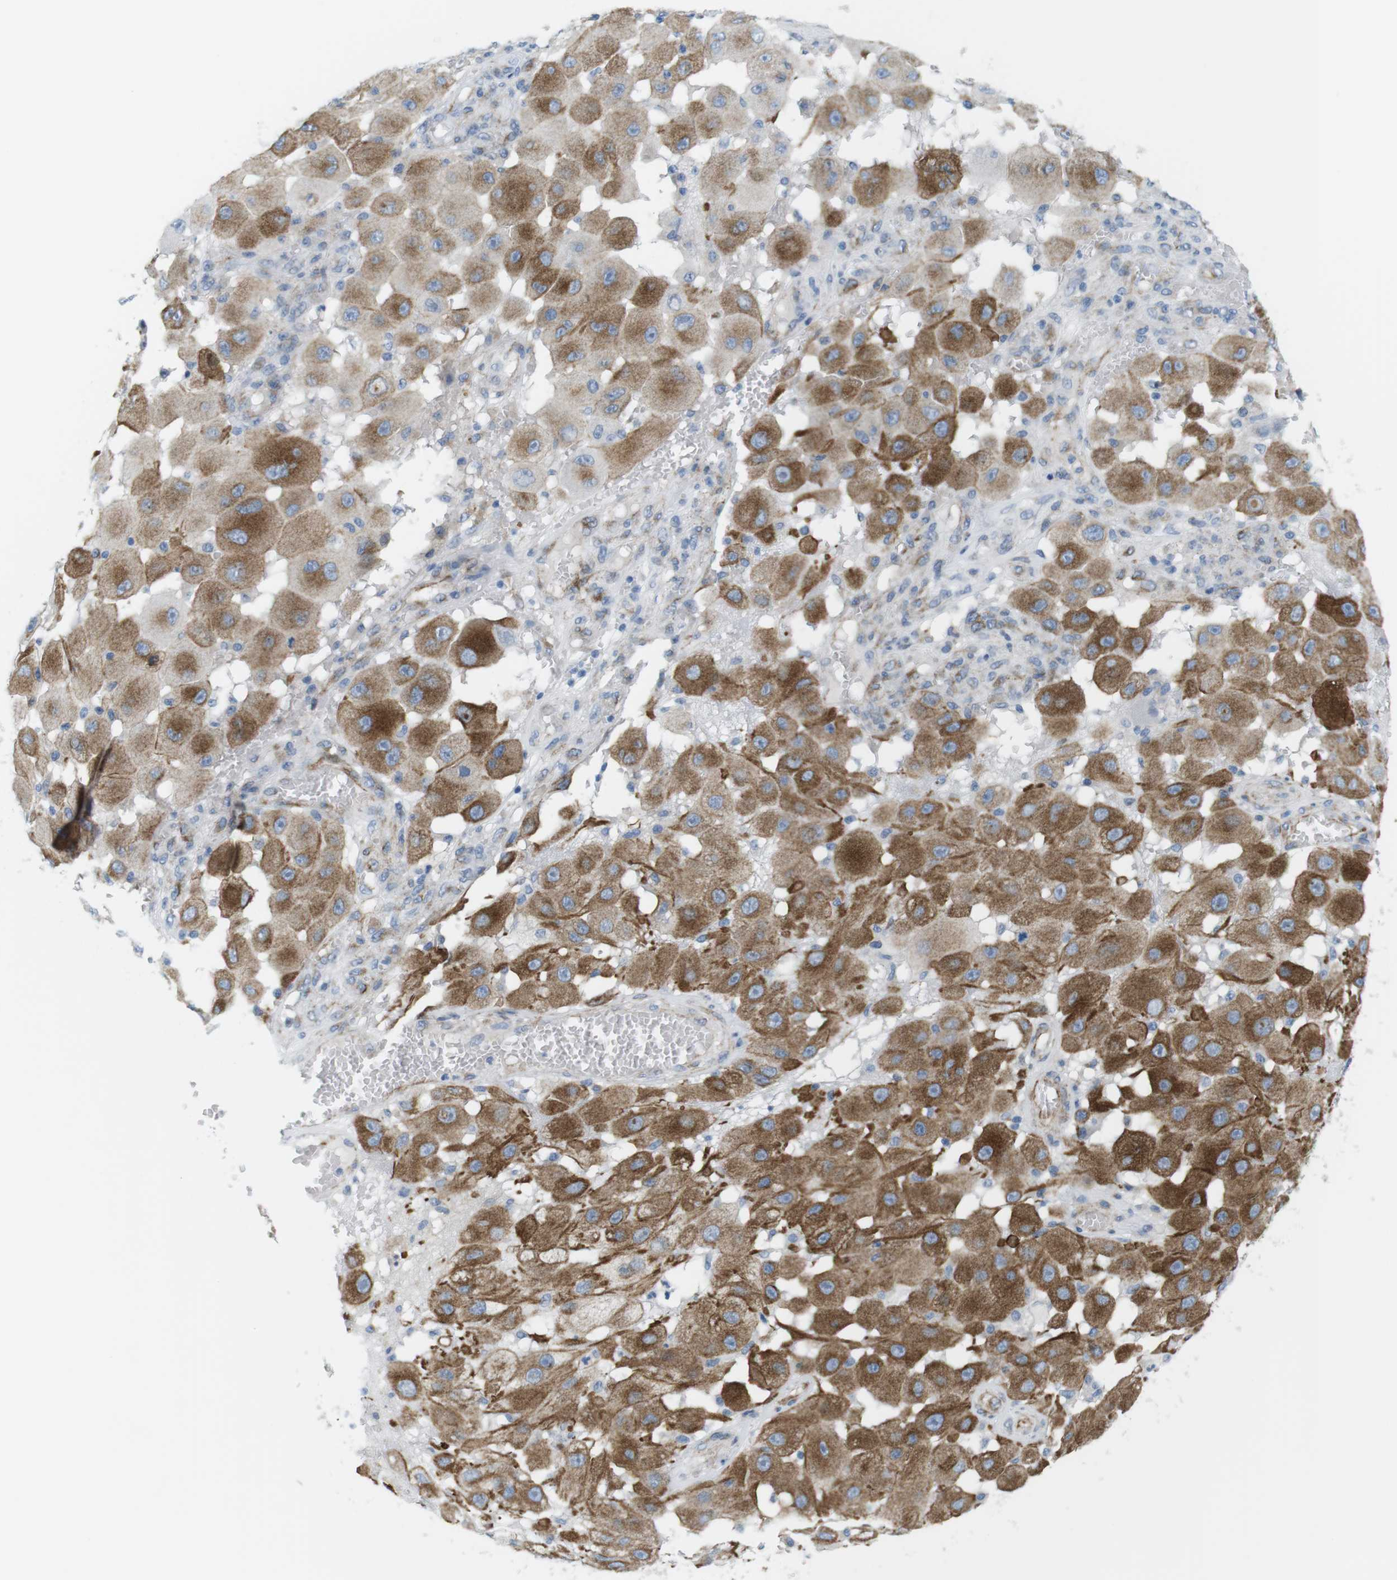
{"staining": {"intensity": "moderate", "quantity": ">75%", "location": "cytoplasmic/membranous"}, "tissue": "melanoma", "cell_type": "Tumor cells", "image_type": "cancer", "snomed": [{"axis": "morphology", "description": "Malignant melanoma, NOS"}, {"axis": "topography", "description": "Skin"}], "caption": "Melanoma stained for a protein shows moderate cytoplasmic/membranous positivity in tumor cells. (DAB IHC with brightfield microscopy, high magnification).", "gene": "MYH9", "patient": {"sex": "female", "age": 81}}